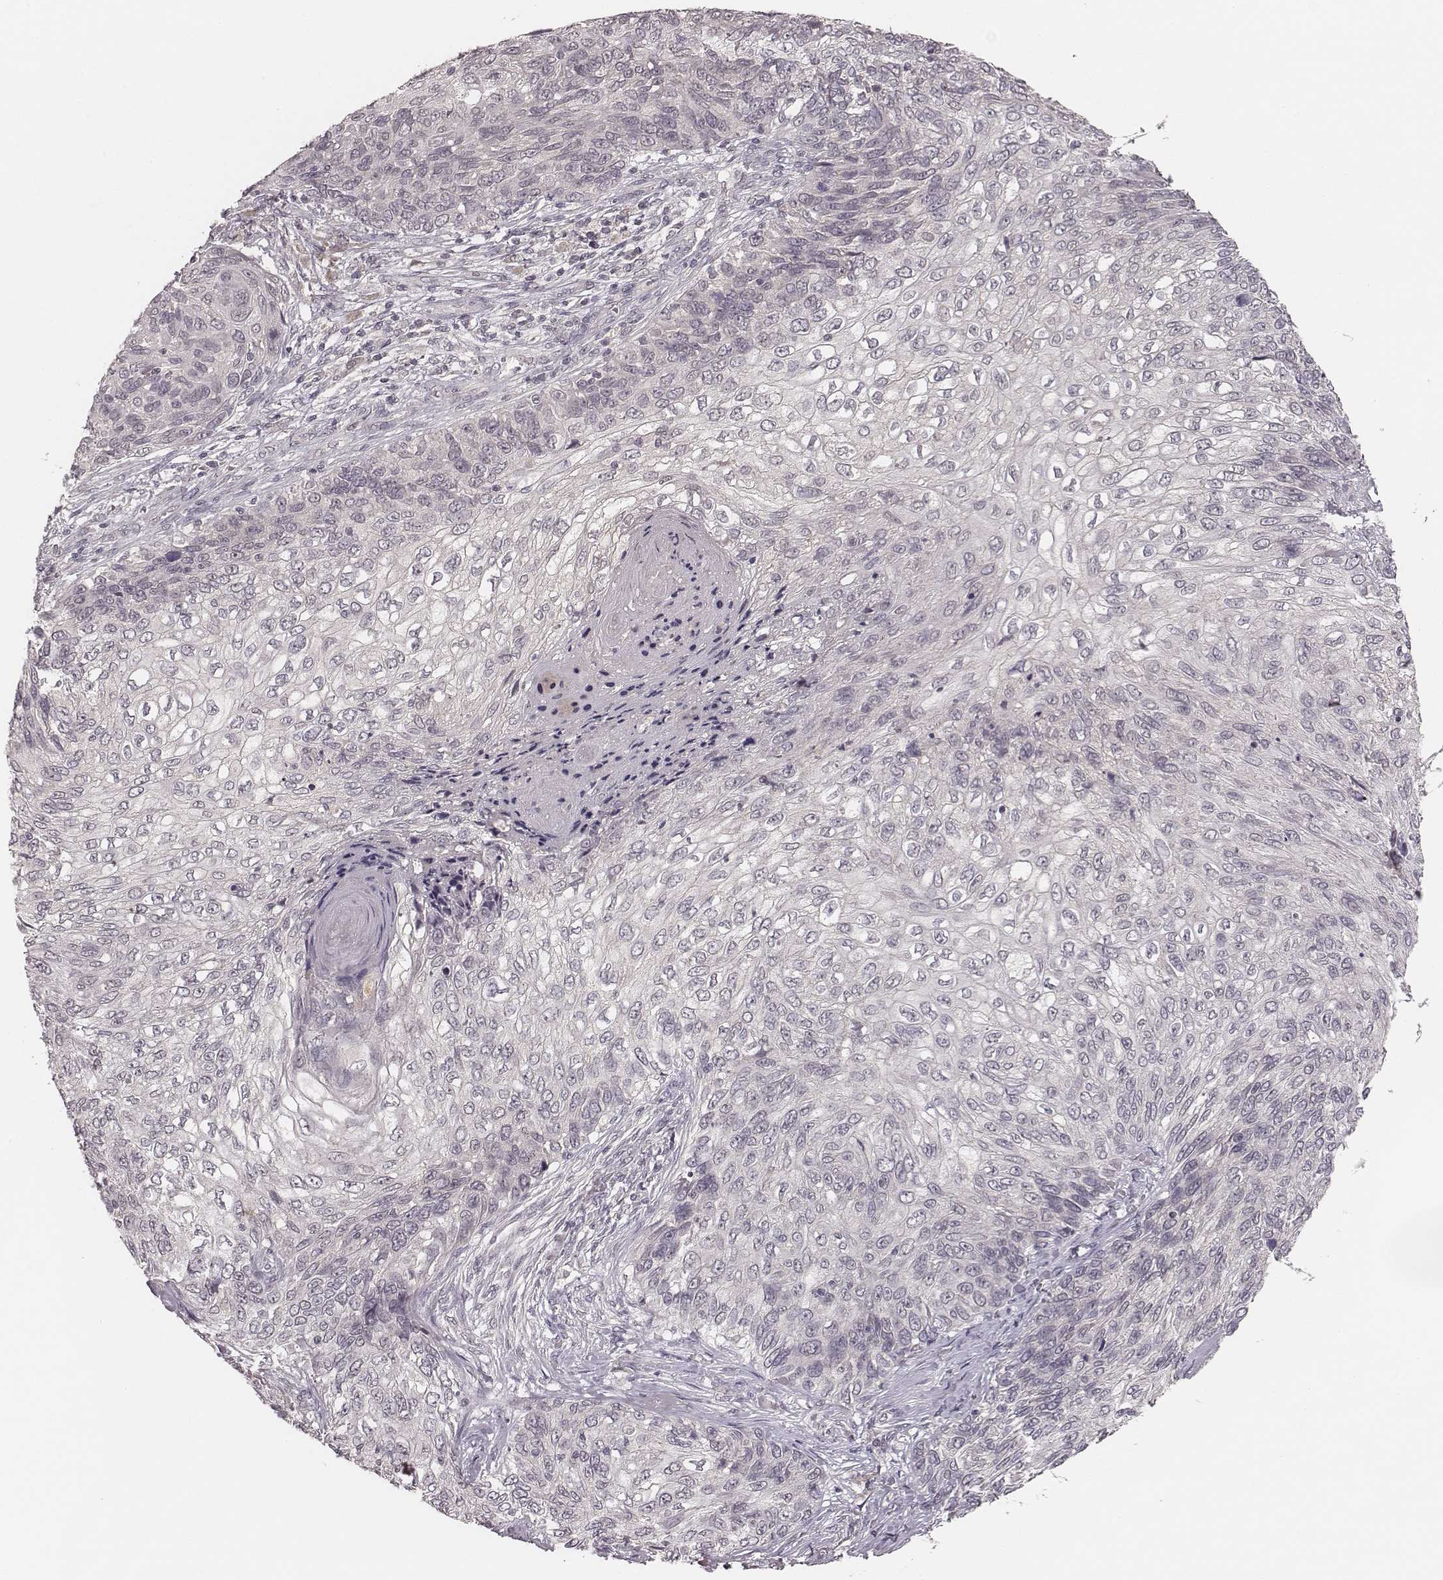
{"staining": {"intensity": "negative", "quantity": "none", "location": "none"}, "tissue": "skin cancer", "cell_type": "Tumor cells", "image_type": "cancer", "snomed": [{"axis": "morphology", "description": "Squamous cell carcinoma, NOS"}, {"axis": "topography", "description": "Skin"}], "caption": "Immunohistochemical staining of skin cancer (squamous cell carcinoma) exhibits no significant staining in tumor cells.", "gene": "LY6K", "patient": {"sex": "male", "age": 92}}